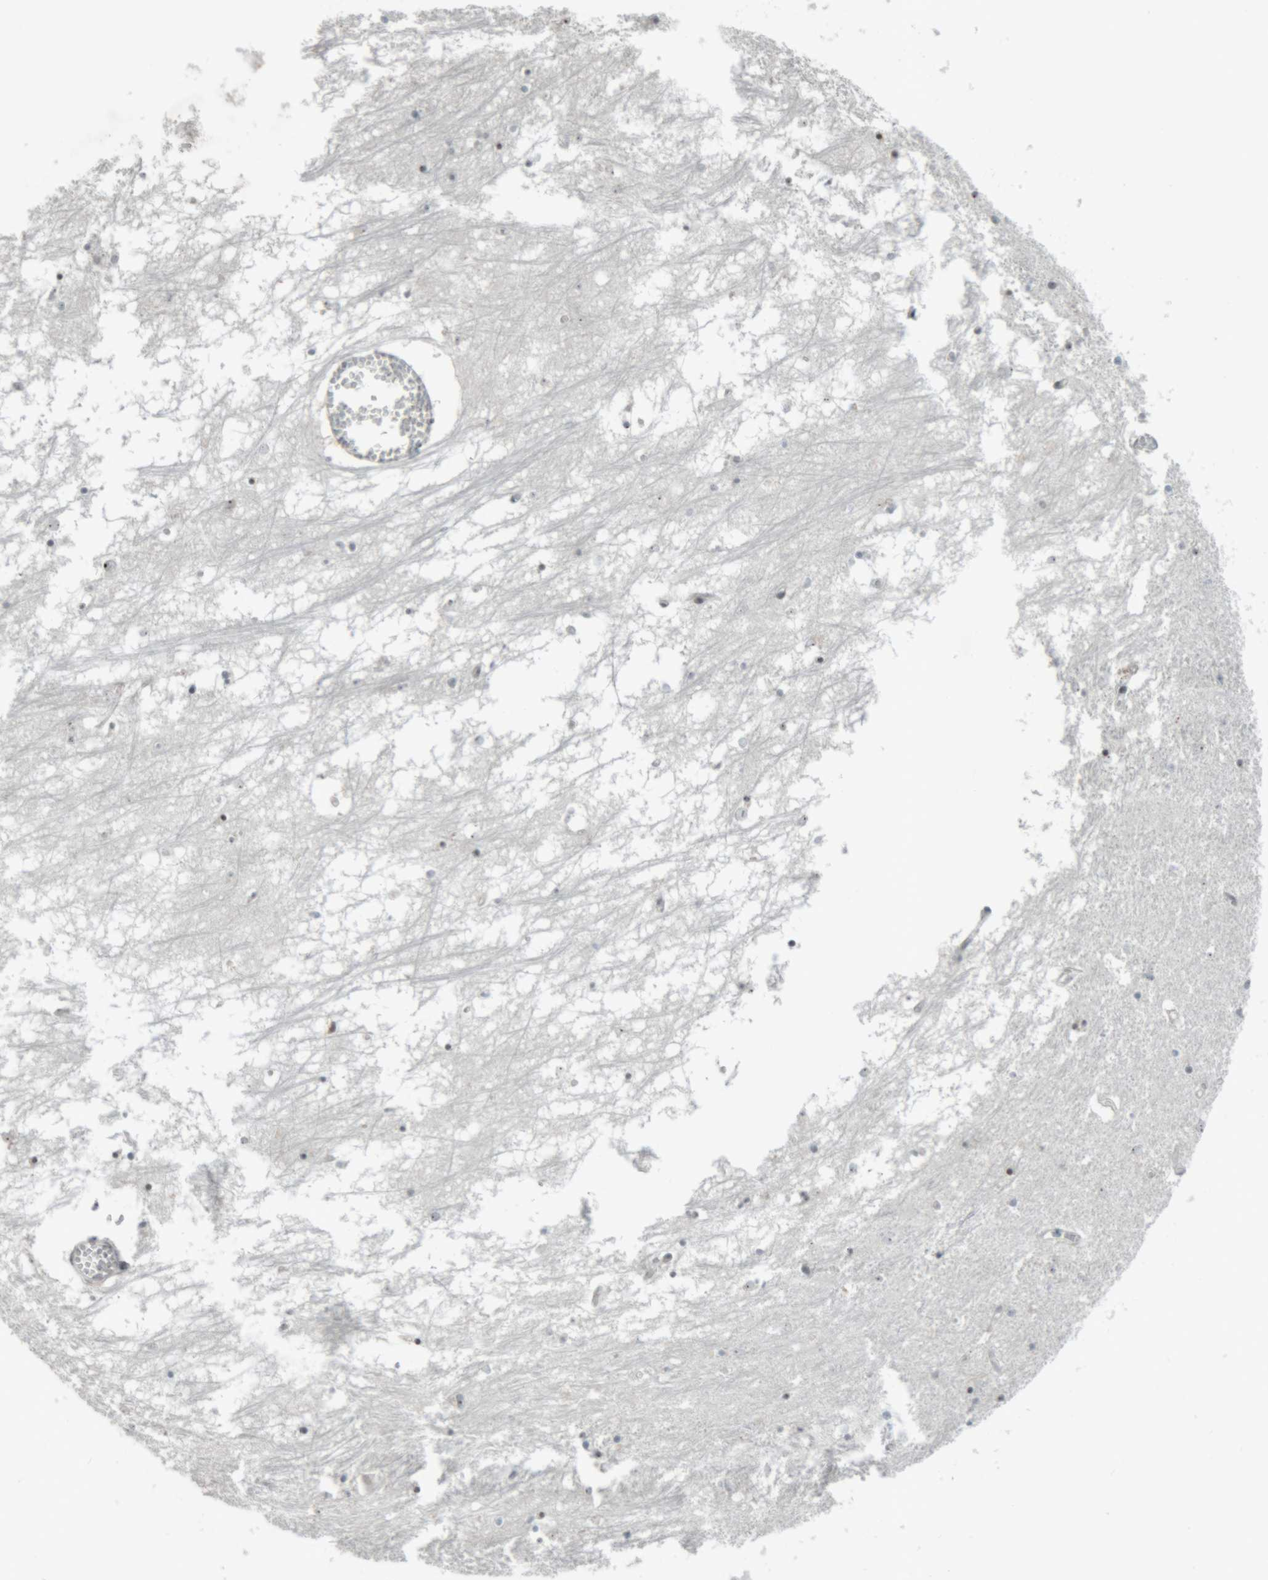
{"staining": {"intensity": "negative", "quantity": "none", "location": "none"}, "tissue": "hippocampus", "cell_type": "Glial cells", "image_type": "normal", "snomed": [{"axis": "morphology", "description": "Normal tissue, NOS"}, {"axis": "topography", "description": "Hippocampus"}], "caption": "Human hippocampus stained for a protein using immunohistochemistry demonstrates no expression in glial cells.", "gene": "RPF1", "patient": {"sex": "male", "age": 70}}